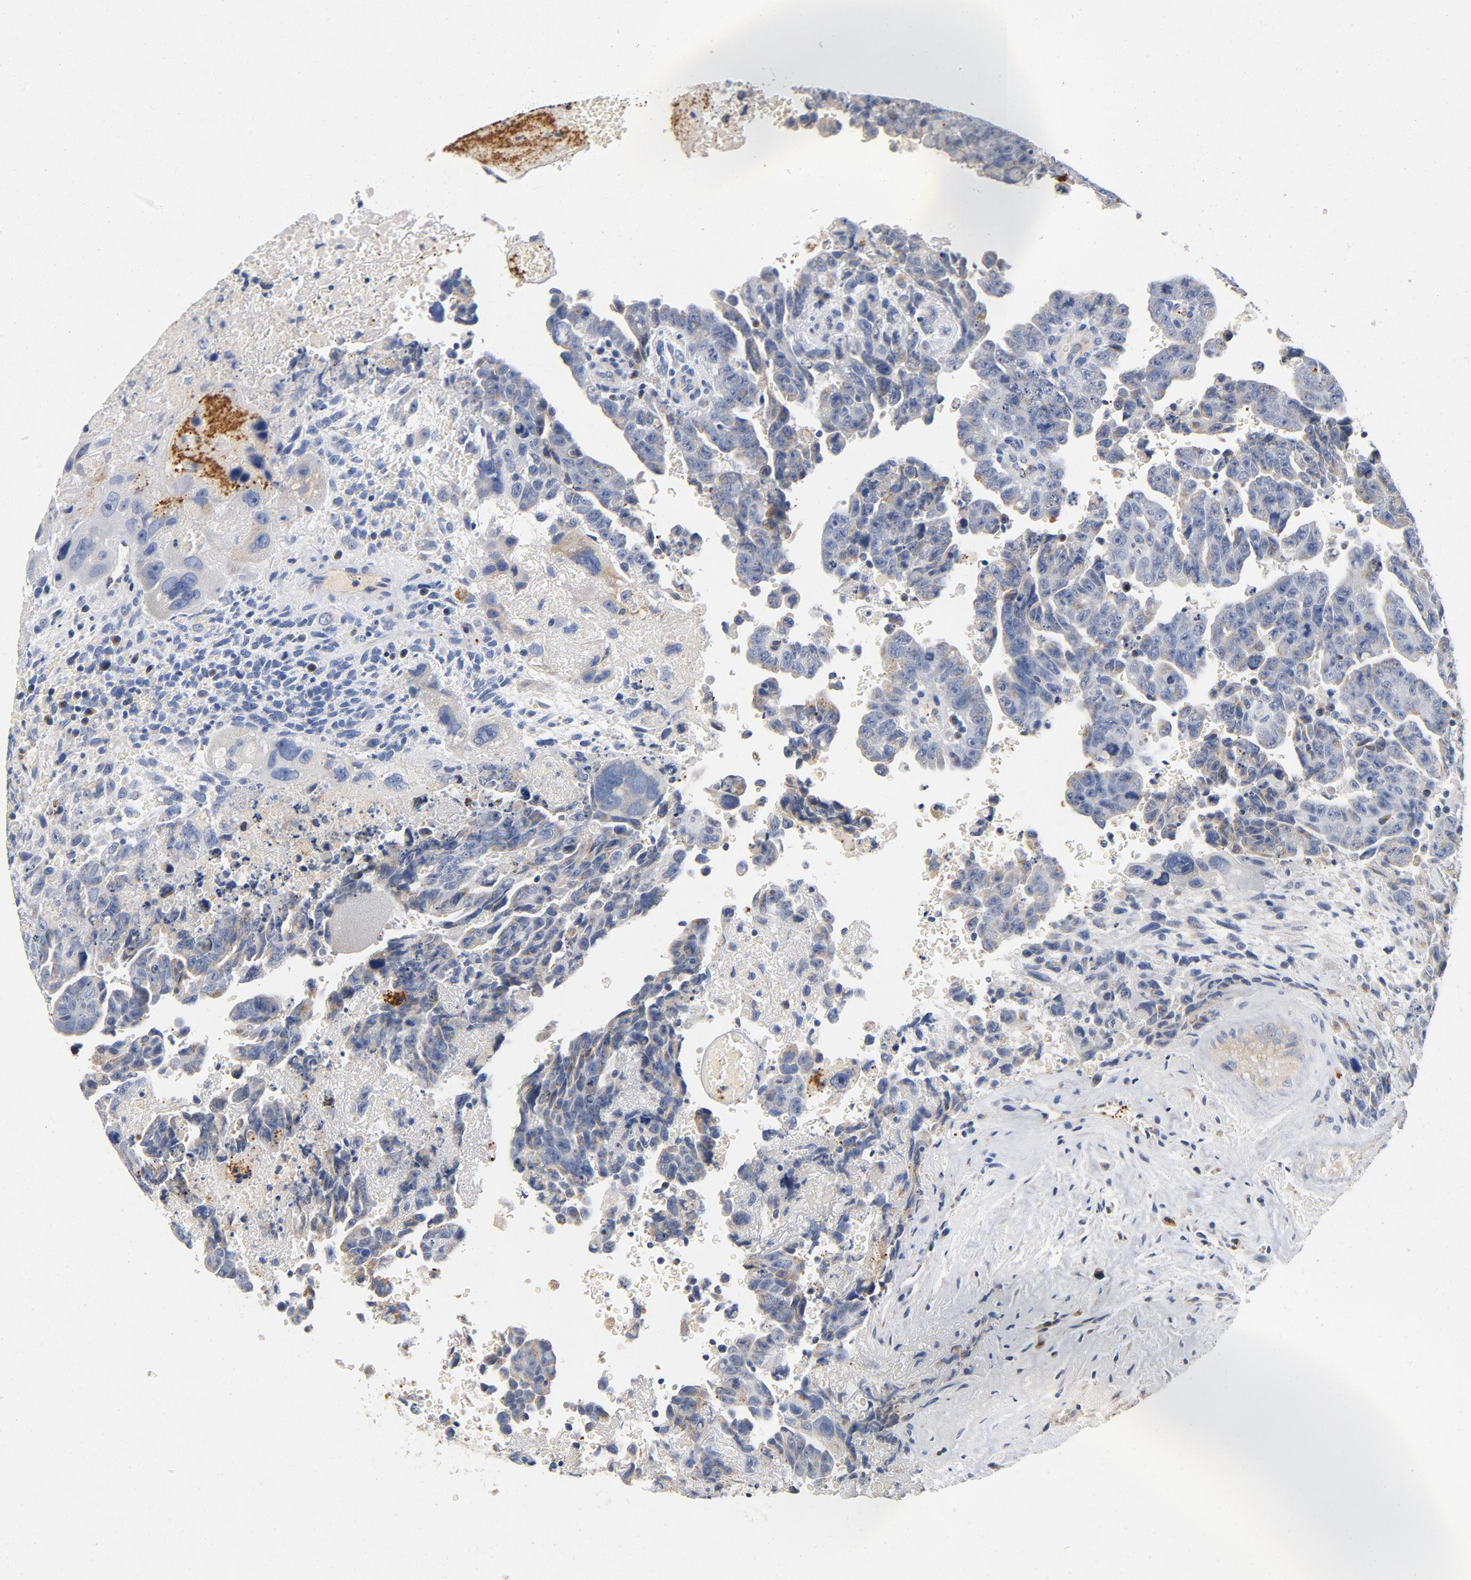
{"staining": {"intensity": "negative", "quantity": "none", "location": "none"}, "tissue": "testis cancer", "cell_type": "Tumor cells", "image_type": "cancer", "snomed": [{"axis": "morphology", "description": "Carcinoma, Embryonal, NOS"}, {"axis": "topography", "description": "Testis"}], "caption": "The immunohistochemistry (IHC) histopathology image has no significant expression in tumor cells of embryonal carcinoma (testis) tissue.", "gene": "LMAN2", "patient": {"sex": "male", "age": 28}}